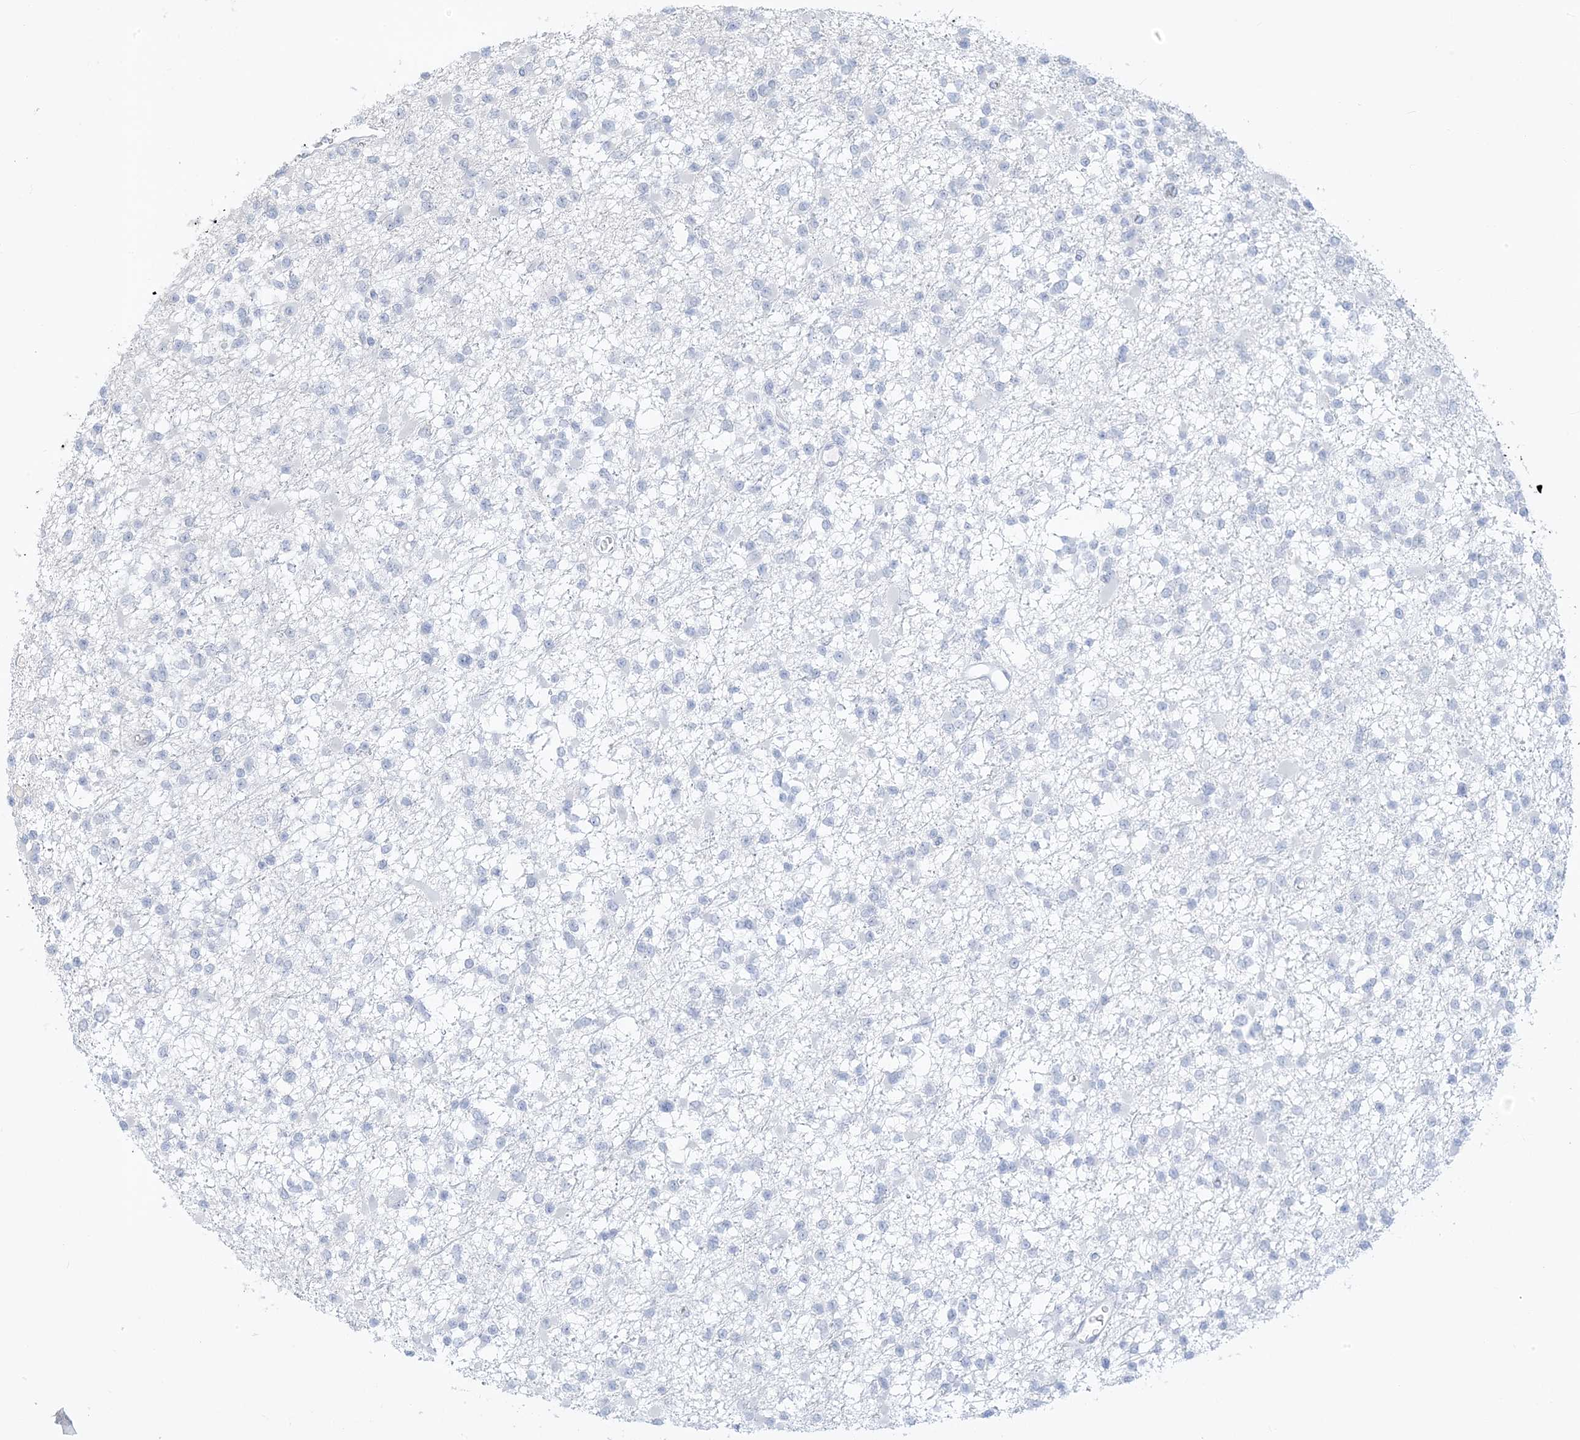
{"staining": {"intensity": "negative", "quantity": "none", "location": "none"}, "tissue": "glioma", "cell_type": "Tumor cells", "image_type": "cancer", "snomed": [{"axis": "morphology", "description": "Glioma, malignant, Low grade"}, {"axis": "topography", "description": "Brain"}], "caption": "Malignant glioma (low-grade) stained for a protein using IHC reveals no positivity tumor cells.", "gene": "MCOLN1", "patient": {"sex": "female", "age": 22}}